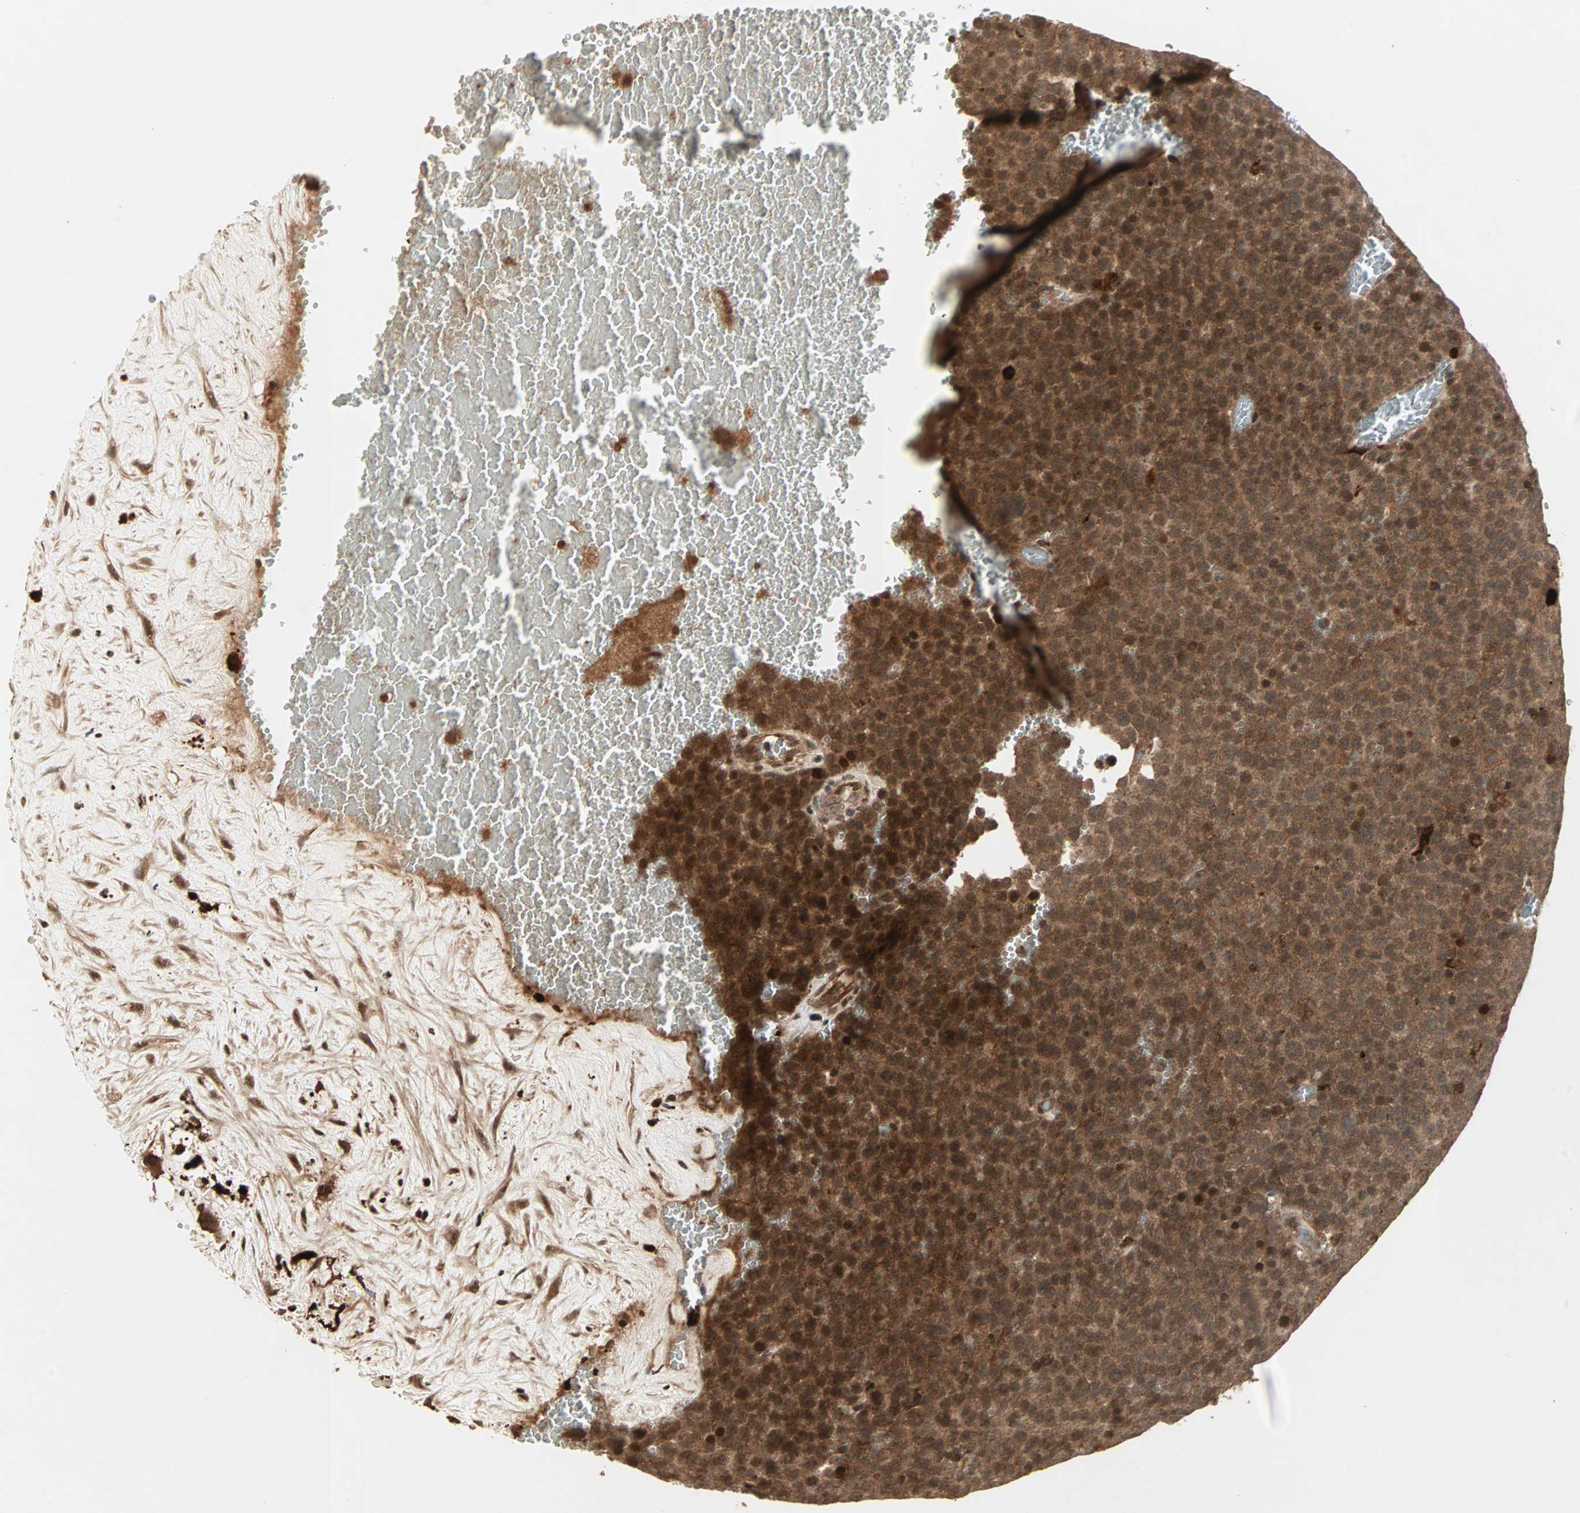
{"staining": {"intensity": "strong", "quantity": ">75%", "location": "cytoplasmic/membranous"}, "tissue": "testis cancer", "cell_type": "Tumor cells", "image_type": "cancer", "snomed": [{"axis": "morphology", "description": "Seminoma, NOS"}, {"axis": "topography", "description": "Testis"}], "caption": "This is an image of IHC staining of testis cancer, which shows strong staining in the cytoplasmic/membranous of tumor cells.", "gene": "RFFL", "patient": {"sex": "male", "age": 71}}